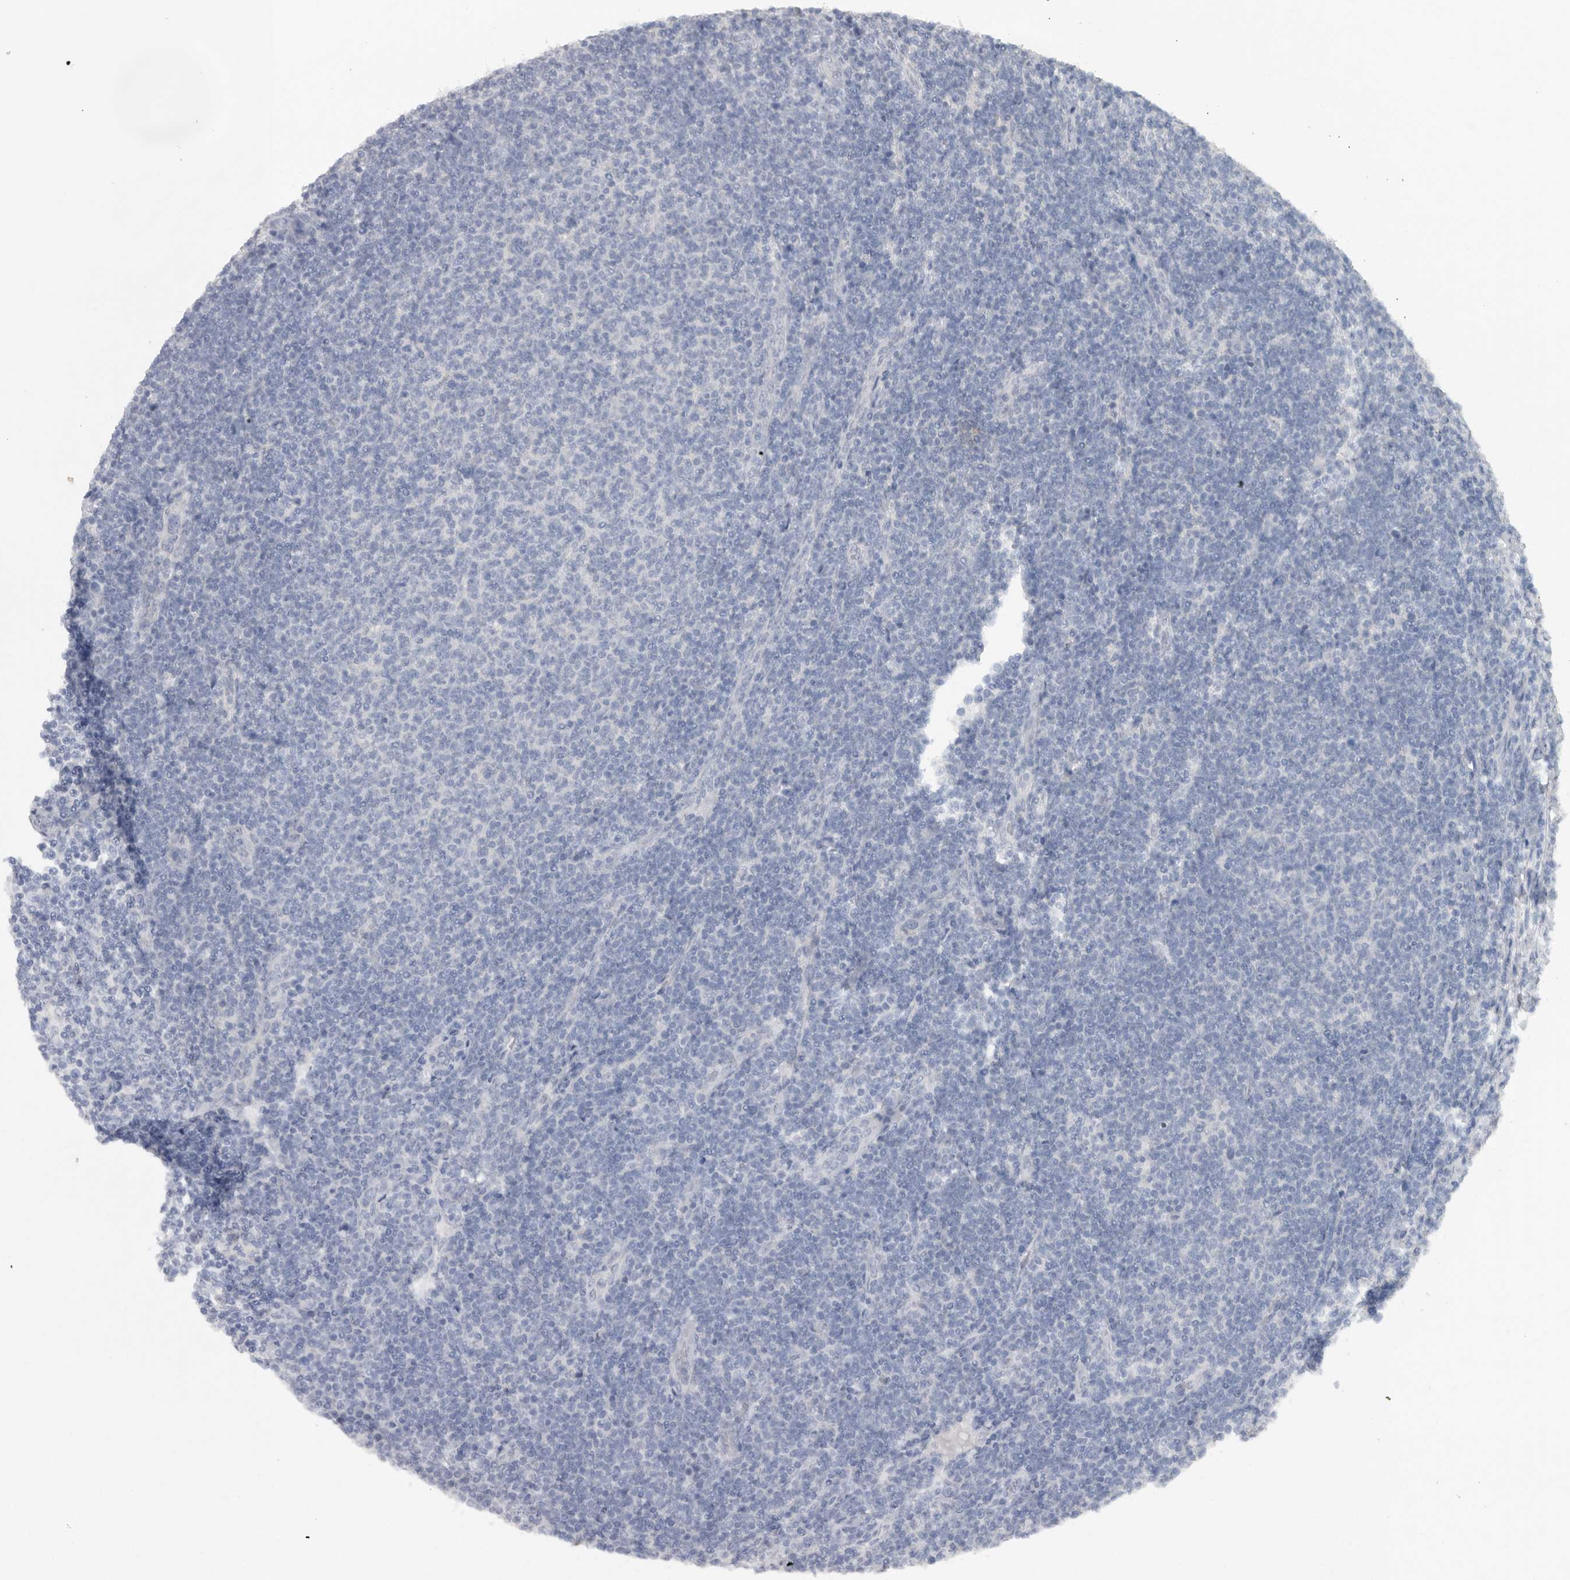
{"staining": {"intensity": "negative", "quantity": "none", "location": "none"}, "tissue": "lymphoma", "cell_type": "Tumor cells", "image_type": "cancer", "snomed": [{"axis": "morphology", "description": "Malignant lymphoma, non-Hodgkin's type, Low grade"}, {"axis": "topography", "description": "Lymph node"}], "caption": "Immunohistochemical staining of malignant lymphoma, non-Hodgkin's type (low-grade) demonstrates no significant staining in tumor cells.", "gene": "REG4", "patient": {"sex": "male", "age": 66}}